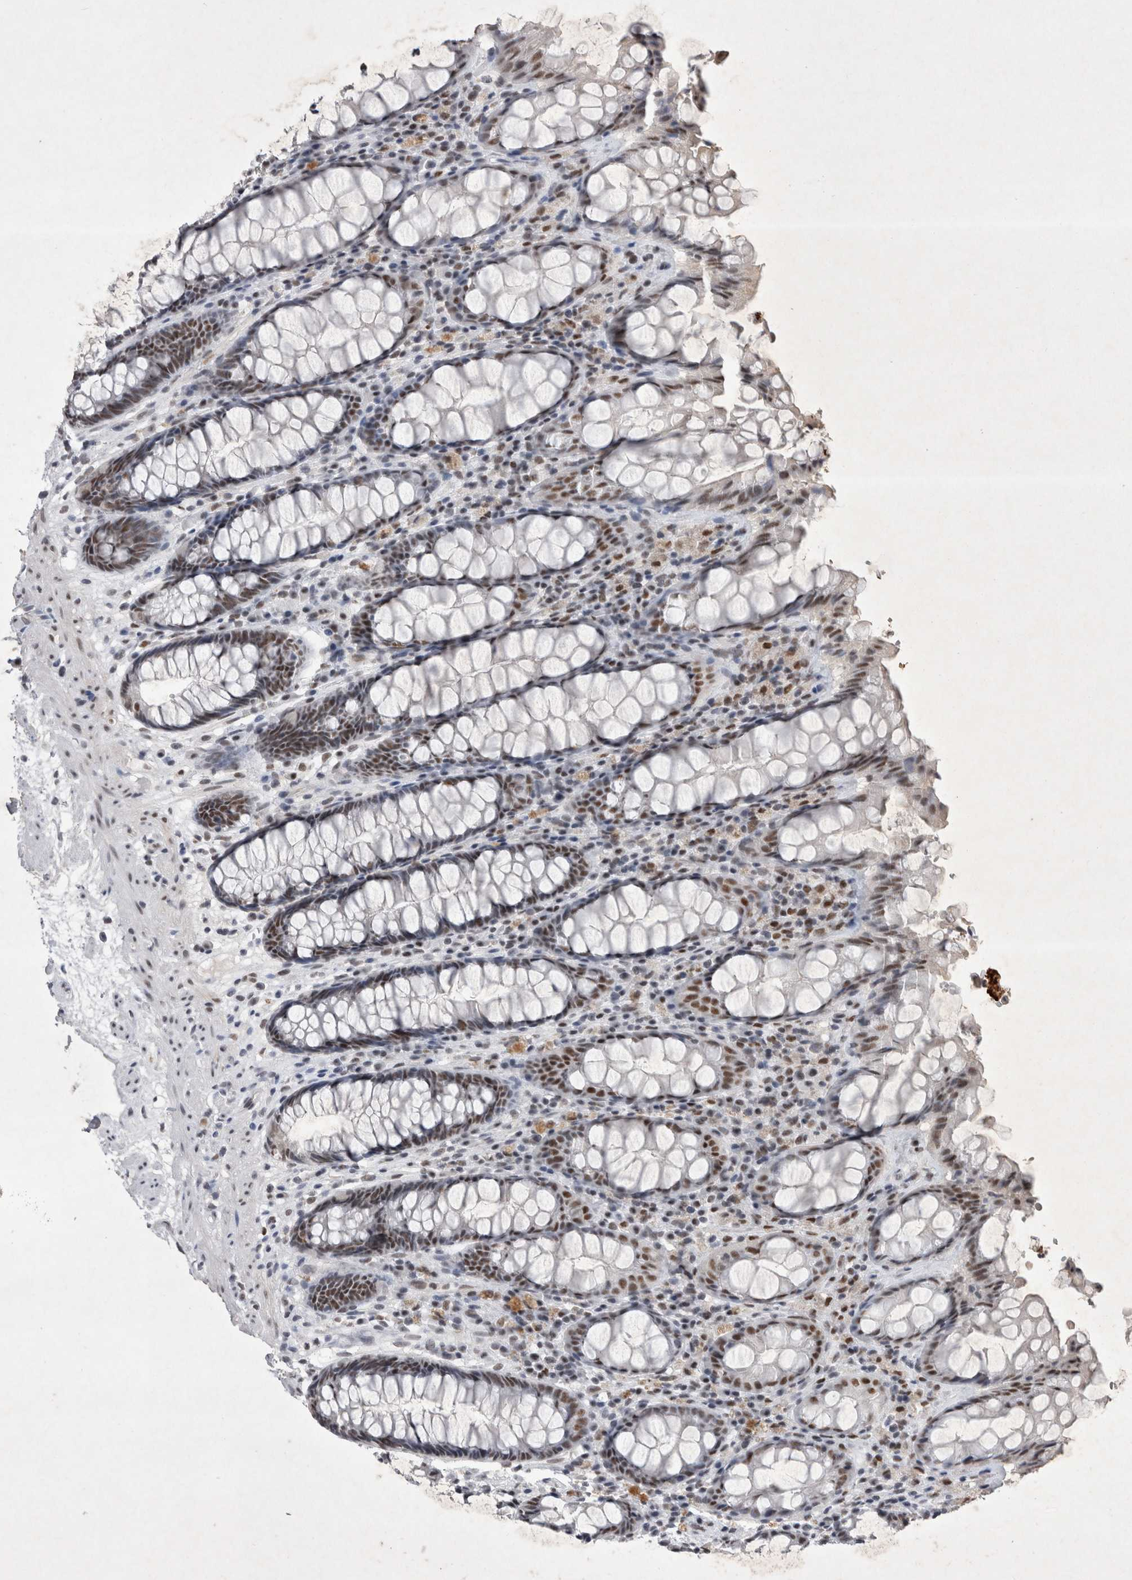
{"staining": {"intensity": "moderate", "quantity": ">75%", "location": "nuclear"}, "tissue": "rectum", "cell_type": "Glandular cells", "image_type": "normal", "snomed": [{"axis": "morphology", "description": "Normal tissue, NOS"}, {"axis": "topography", "description": "Rectum"}], "caption": "IHC of benign human rectum demonstrates medium levels of moderate nuclear staining in about >75% of glandular cells.", "gene": "RBM6", "patient": {"sex": "male", "age": 64}}